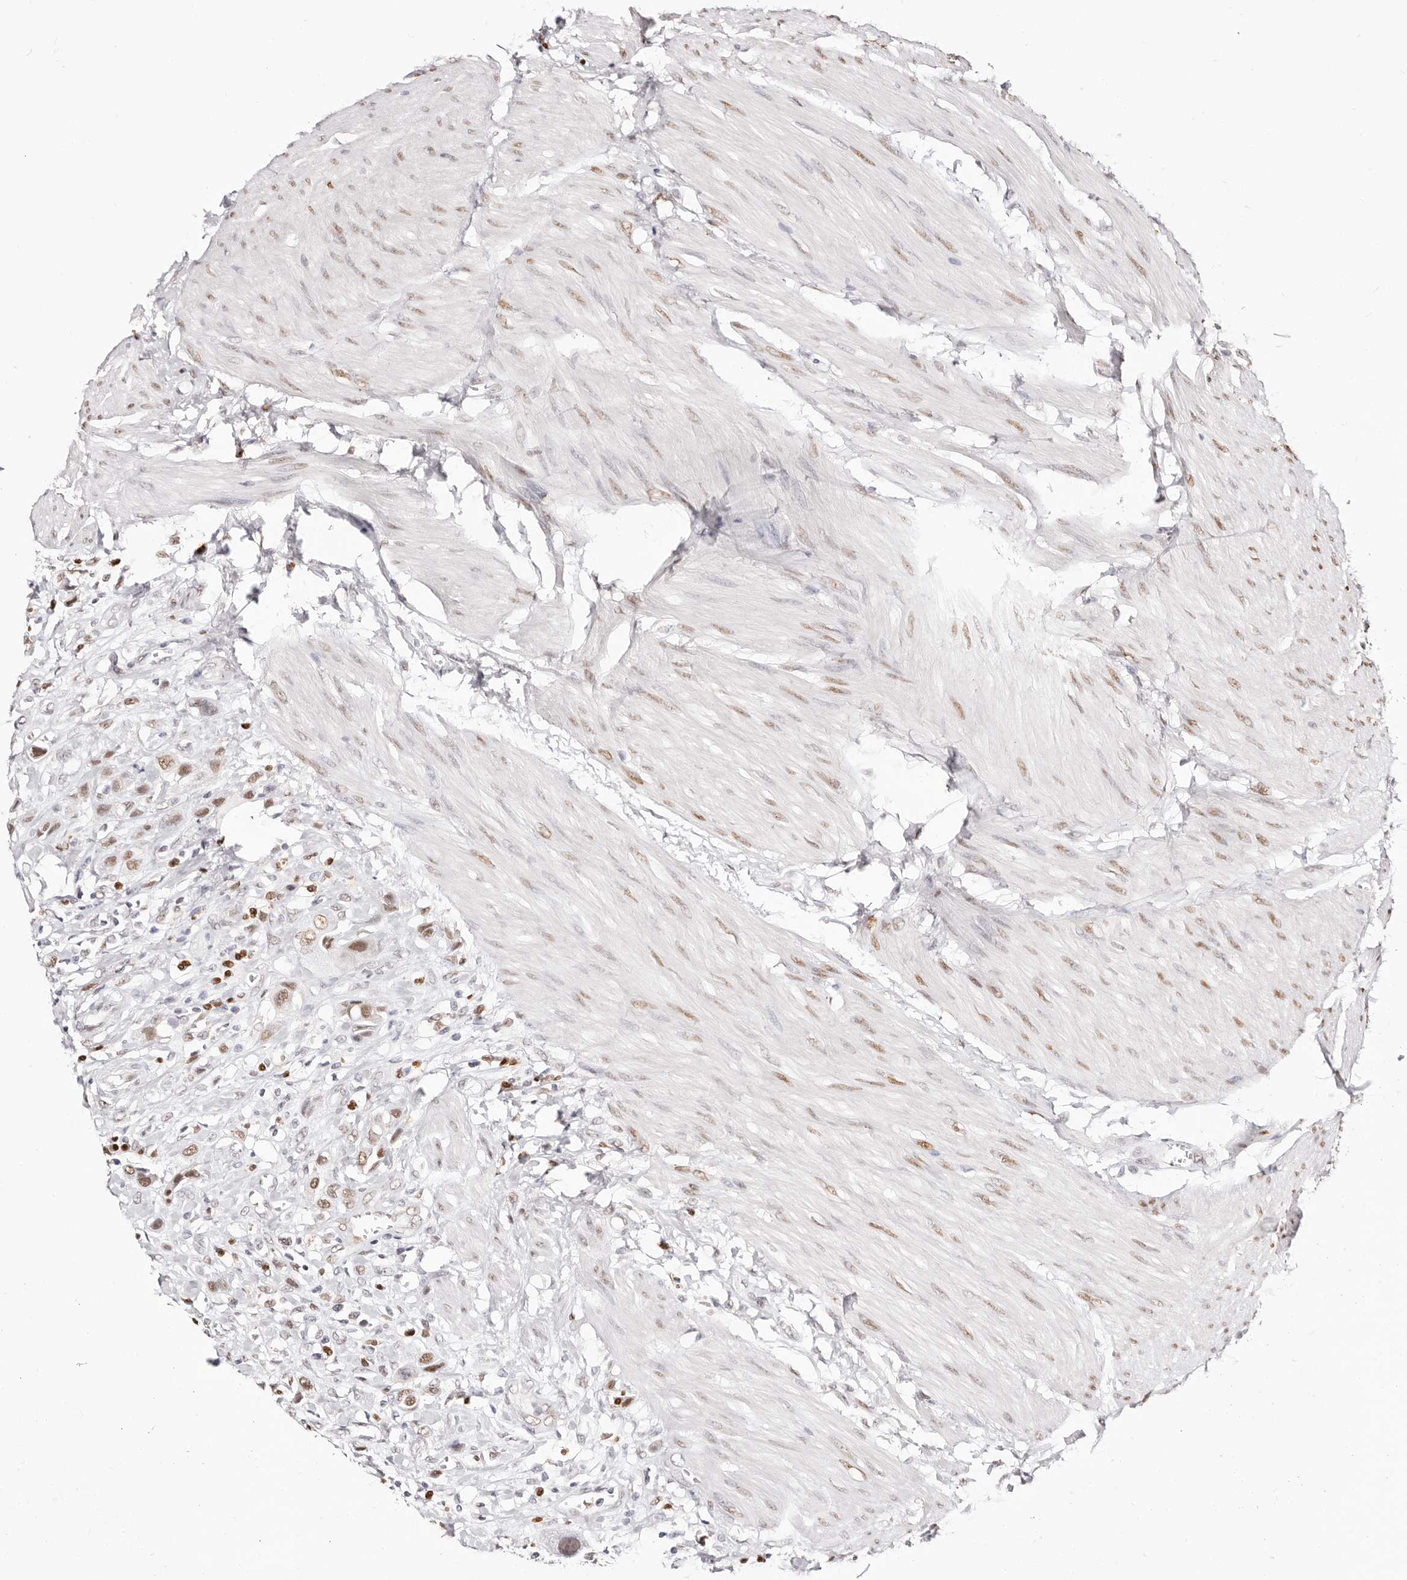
{"staining": {"intensity": "weak", "quantity": ">75%", "location": "nuclear"}, "tissue": "urothelial cancer", "cell_type": "Tumor cells", "image_type": "cancer", "snomed": [{"axis": "morphology", "description": "Urothelial carcinoma, High grade"}, {"axis": "topography", "description": "Urinary bladder"}], "caption": "DAB immunohistochemical staining of human high-grade urothelial carcinoma displays weak nuclear protein staining in about >75% of tumor cells. (Stains: DAB (3,3'-diaminobenzidine) in brown, nuclei in blue, Microscopy: brightfield microscopy at high magnification).", "gene": "TKT", "patient": {"sex": "male", "age": 50}}